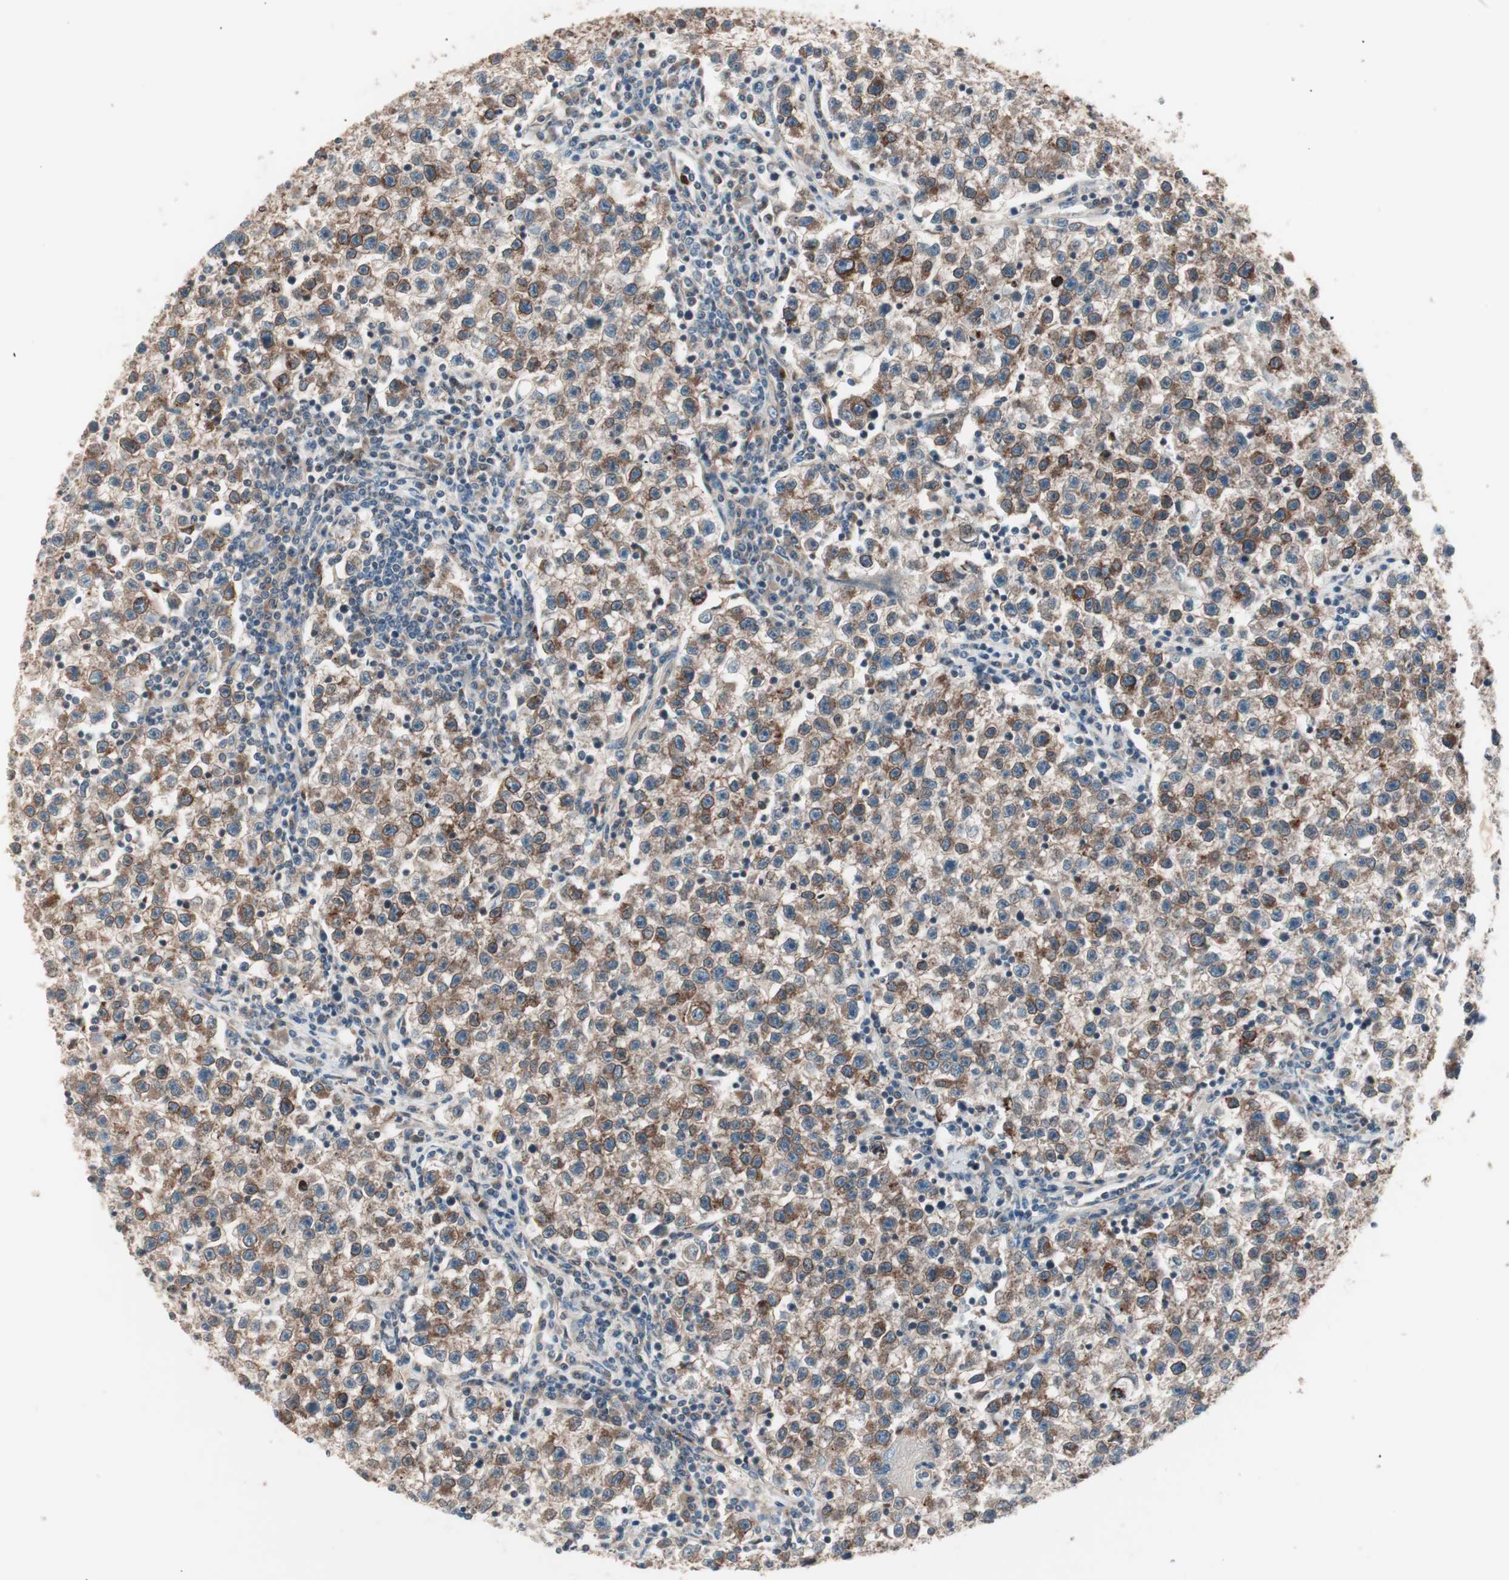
{"staining": {"intensity": "strong", "quantity": ">75%", "location": "cytoplasmic/membranous"}, "tissue": "testis cancer", "cell_type": "Tumor cells", "image_type": "cancer", "snomed": [{"axis": "morphology", "description": "Seminoma, NOS"}, {"axis": "topography", "description": "Testis"}], "caption": "Testis seminoma stained with immunohistochemistry (IHC) reveals strong cytoplasmic/membranous expression in about >75% of tumor cells.", "gene": "TSG101", "patient": {"sex": "male", "age": 22}}